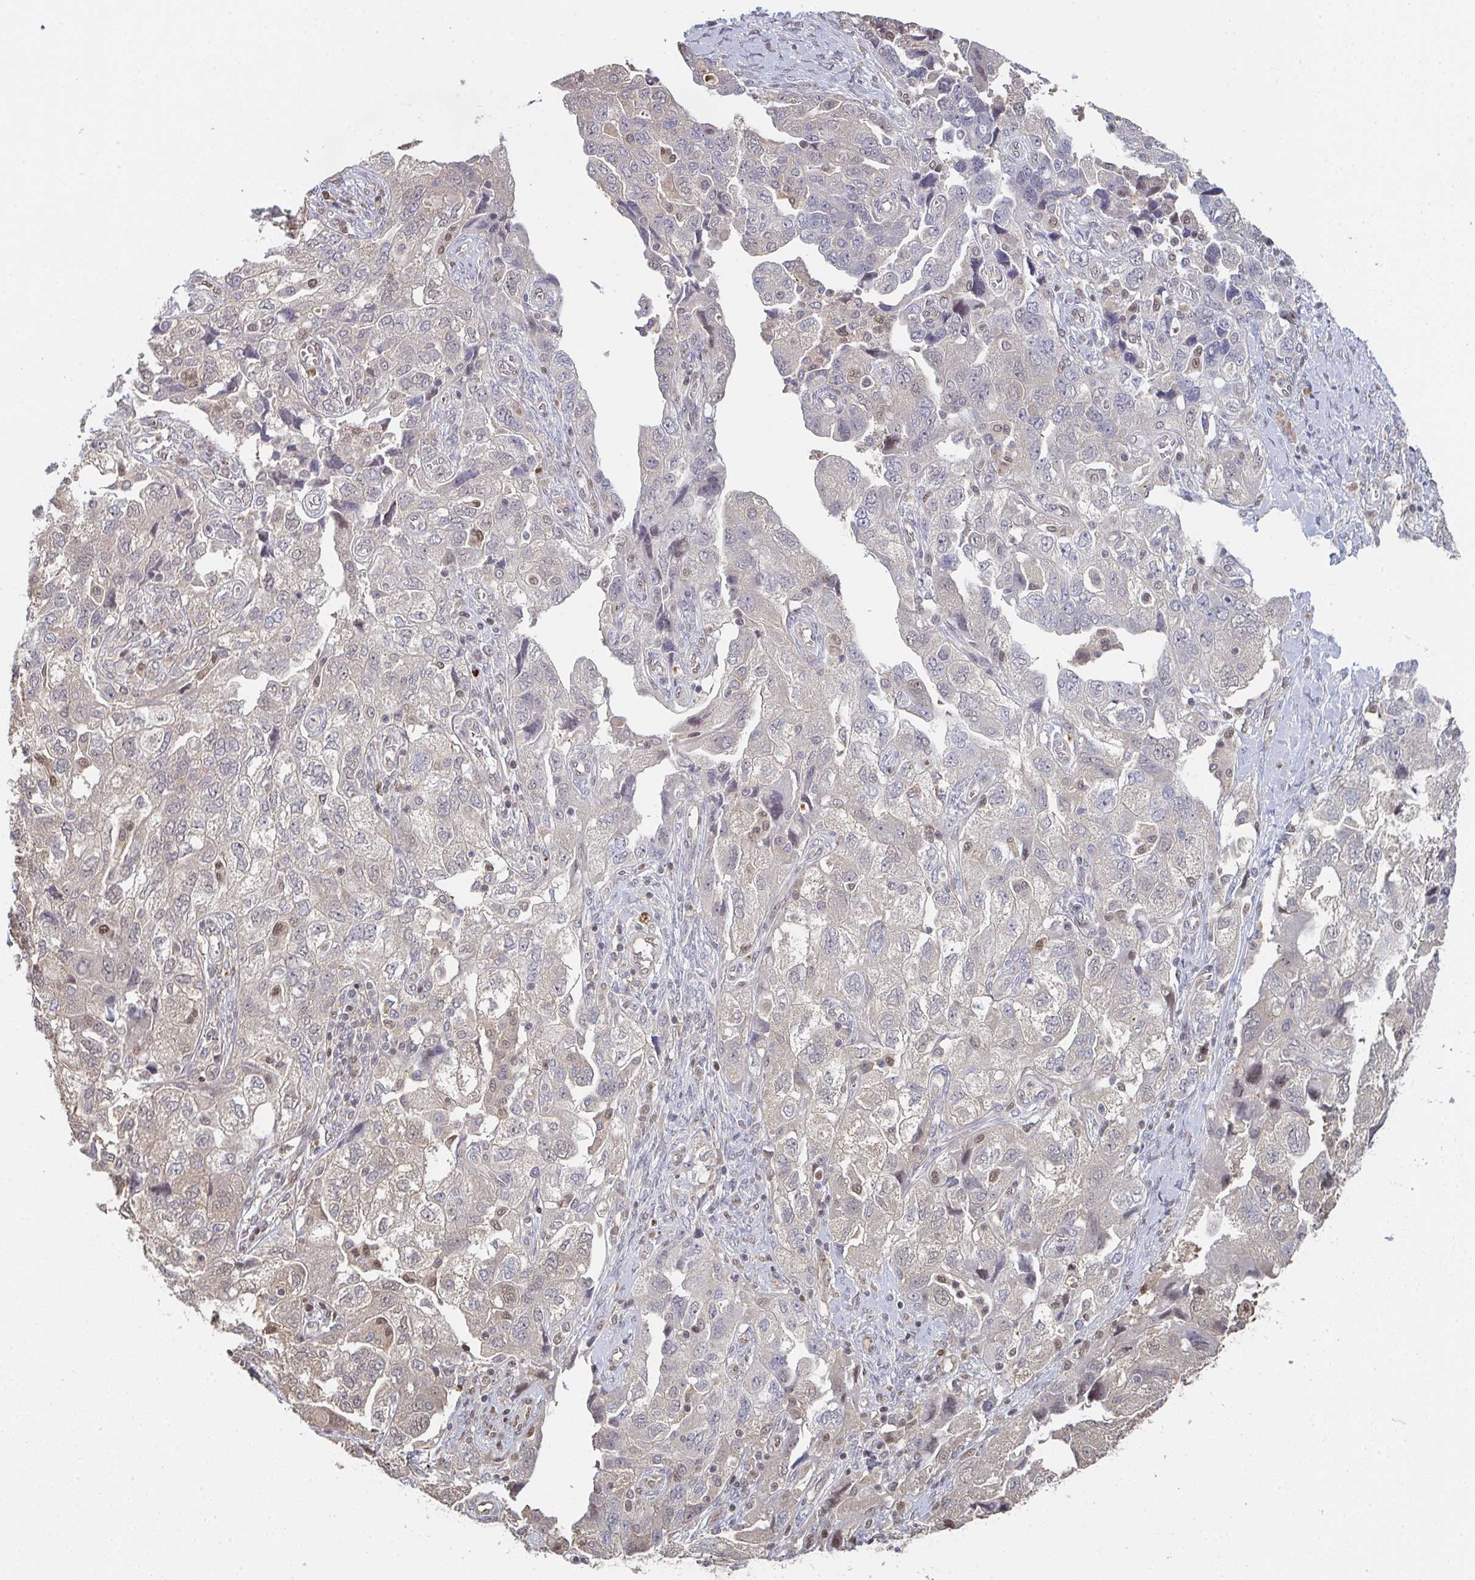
{"staining": {"intensity": "weak", "quantity": "<25%", "location": "cytoplasmic/membranous"}, "tissue": "ovarian cancer", "cell_type": "Tumor cells", "image_type": "cancer", "snomed": [{"axis": "morphology", "description": "Carcinoma, NOS"}, {"axis": "morphology", "description": "Cystadenocarcinoma, serous, NOS"}, {"axis": "topography", "description": "Ovary"}], "caption": "Human ovarian cancer stained for a protein using IHC reveals no staining in tumor cells.", "gene": "ACD", "patient": {"sex": "female", "age": 69}}